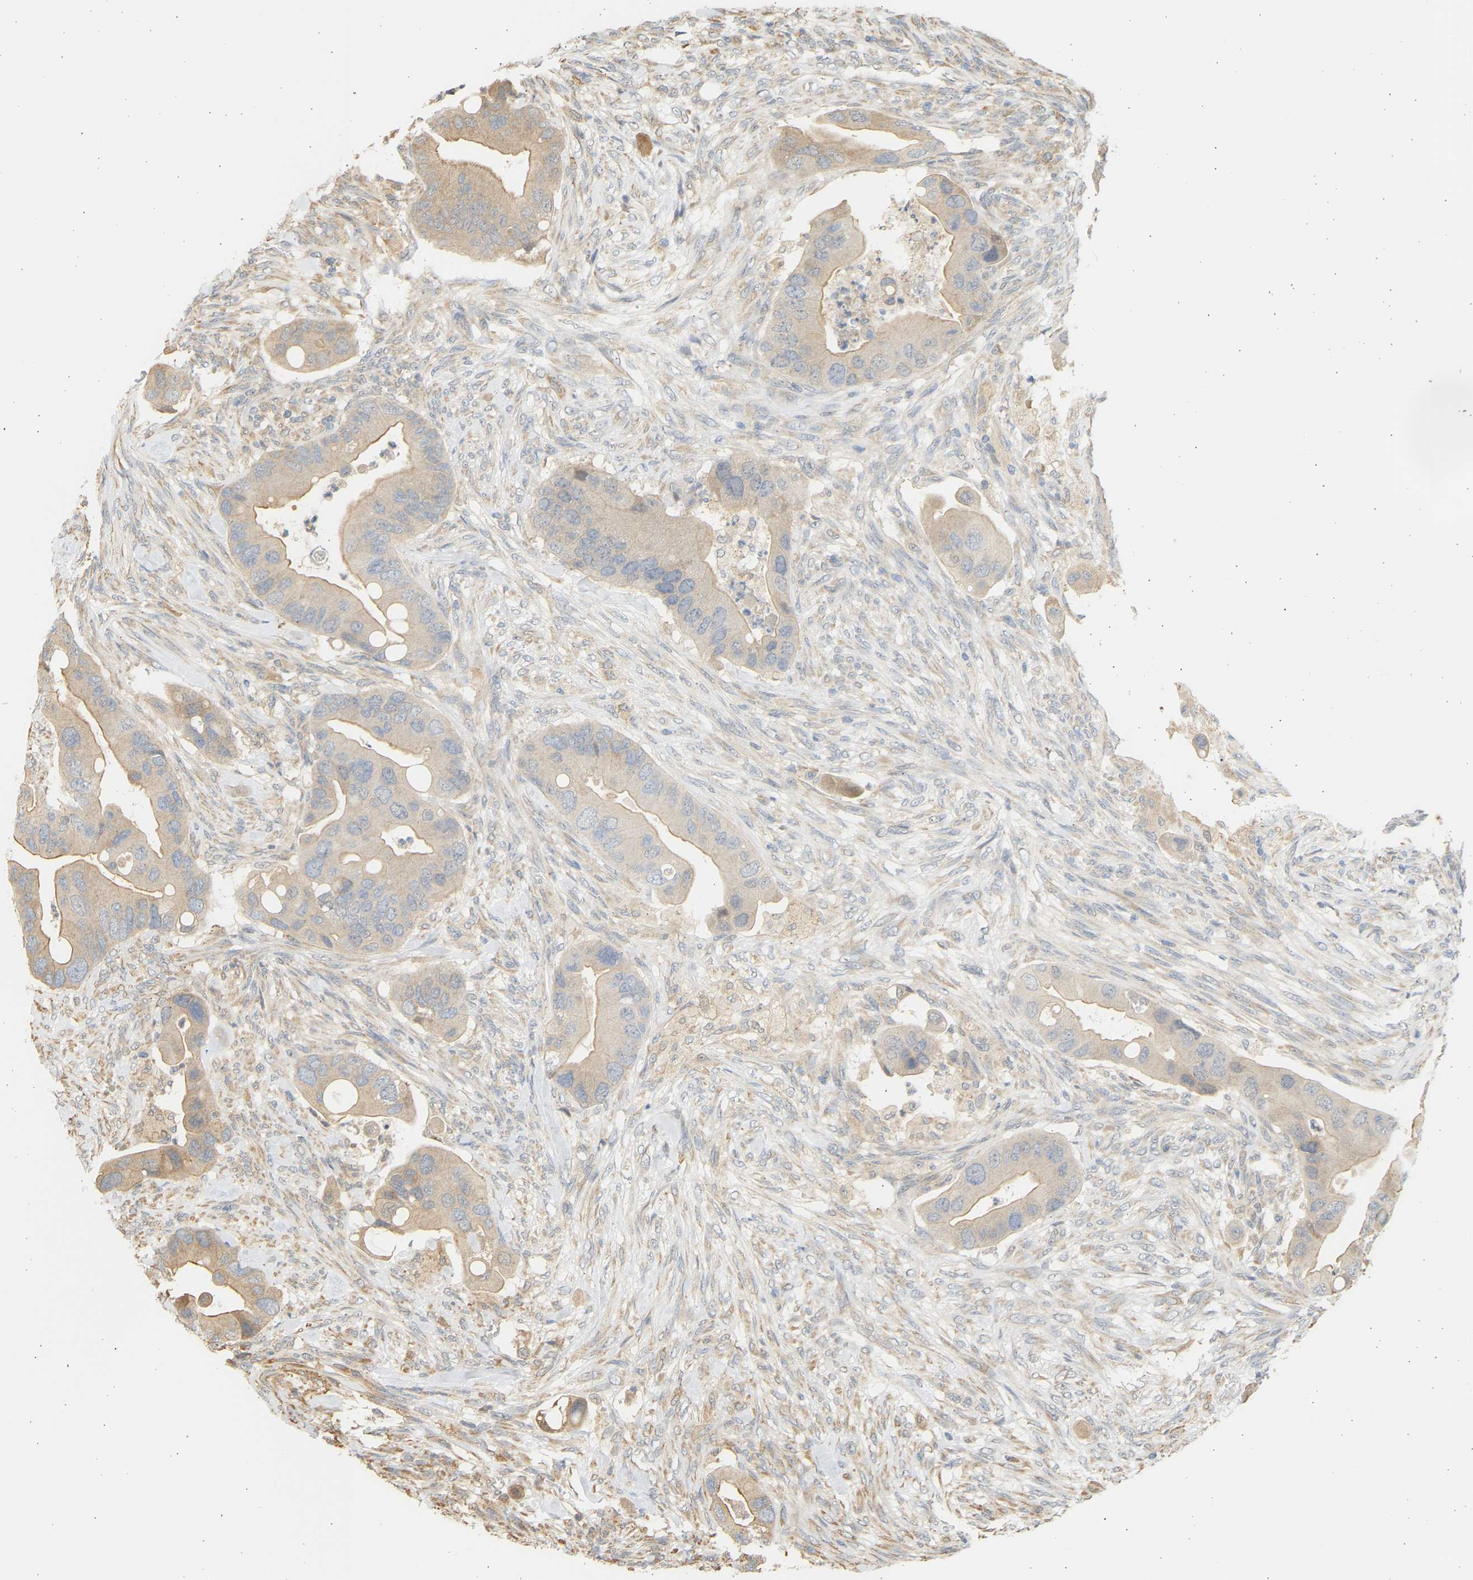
{"staining": {"intensity": "weak", "quantity": ">75%", "location": "cytoplasmic/membranous,nuclear"}, "tissue": "colorectal cancer", "cell_type": "Tumor cells", "image_type": "cancer", "snomed": [{"axis": "morphology", "description": "Adenocarcinoma, NOS"}, {"axis": "topography", "description": "Rectum"}], "caption": "Adenocarcinoma (colorectal) was stained to show a protein in brown. There is low levels of weak cytoplasmic/membranous and nuclear expression in approximately >75% of tumor cells.", "gene": "B4GALT6", "patient": {"sex": "female", "age": 57}}